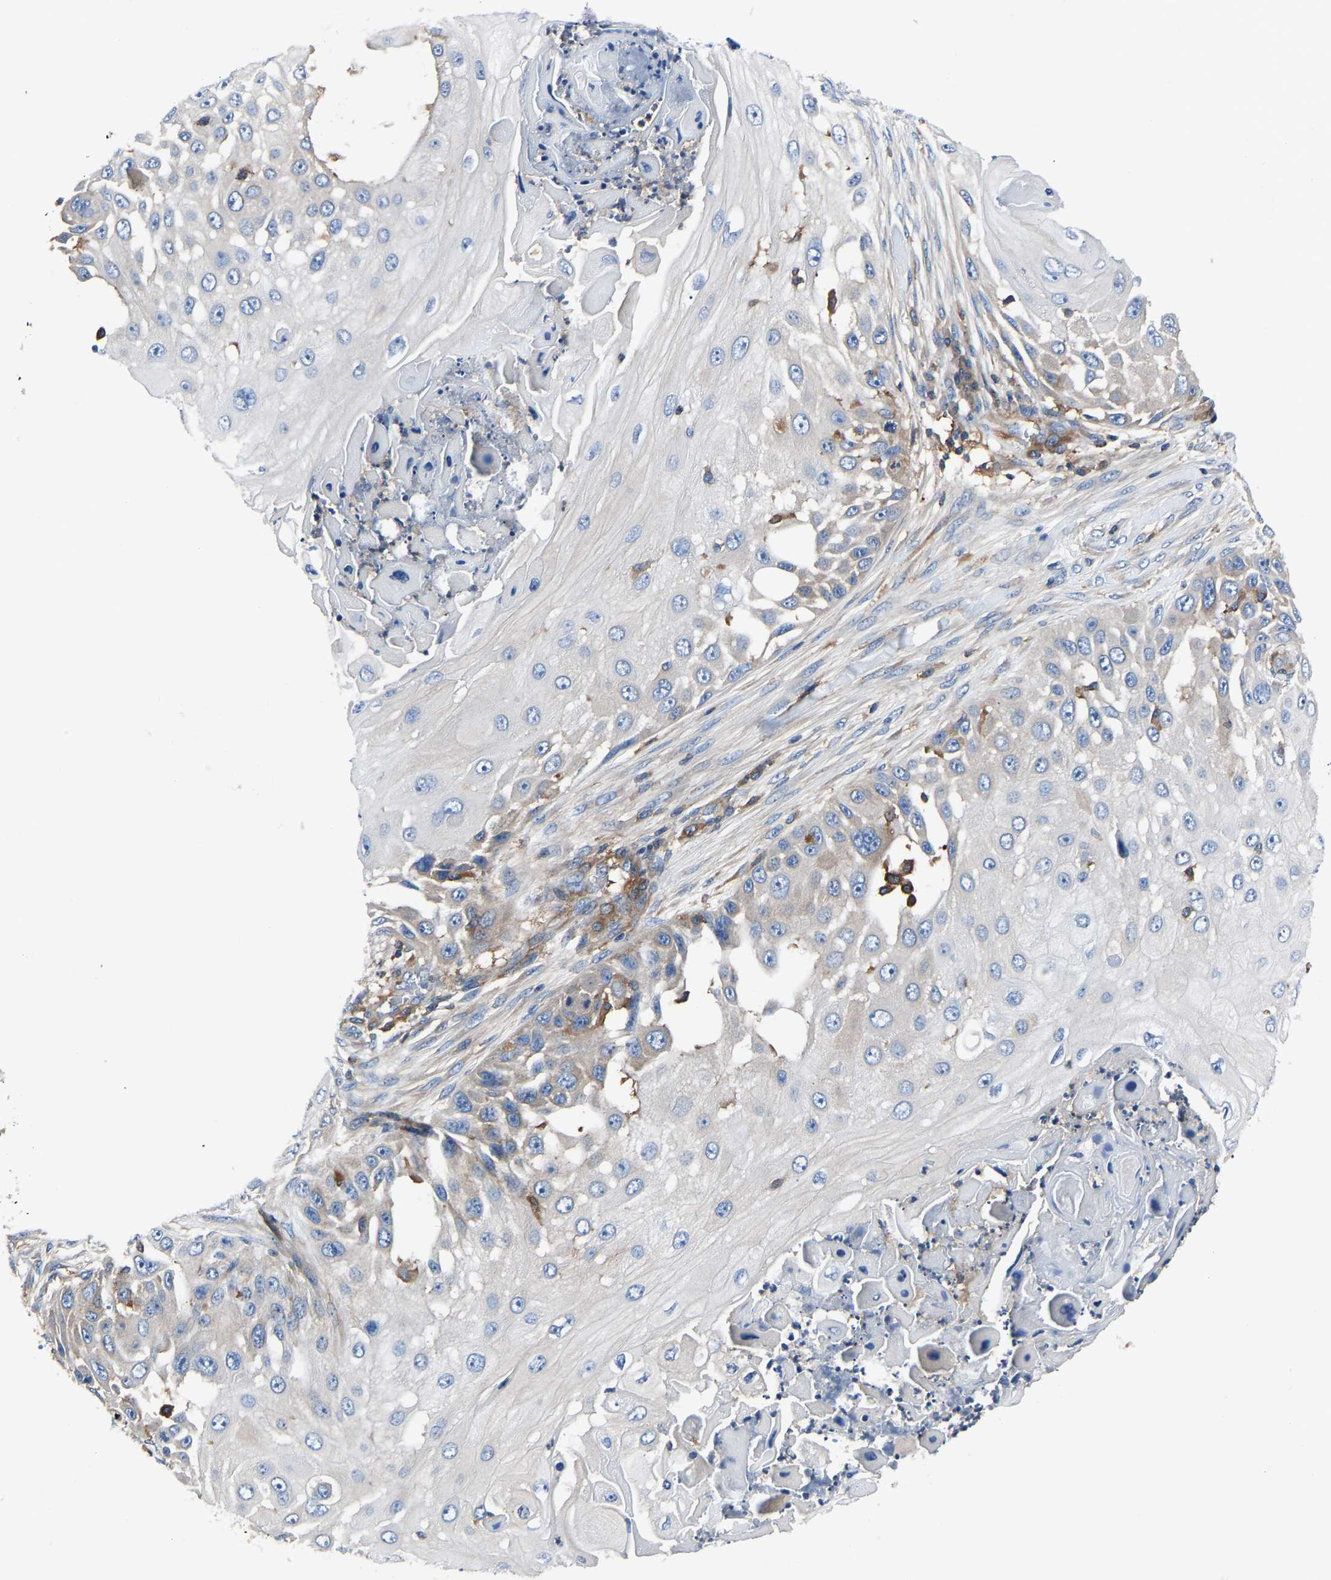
{"staining": {"intensity": "weak", "quantity": "<25%", "location": "cytoplasmic/membranous"}, "tissue": "skin cancer", "cell_type": "Tumor cells", "image_type": "cancer", "snomed": [{"axis": "morphology", "description": "Squamous cell carcinoma, NOS"}, {"axis": "topography", "description": "Skin"}], "caption": "Skin cancer stained for a protein using immunohistochemistry shows no expression tumor cells.", "gene": "PRKAR1A", "patient": {"sex": "female", "age": 44}}